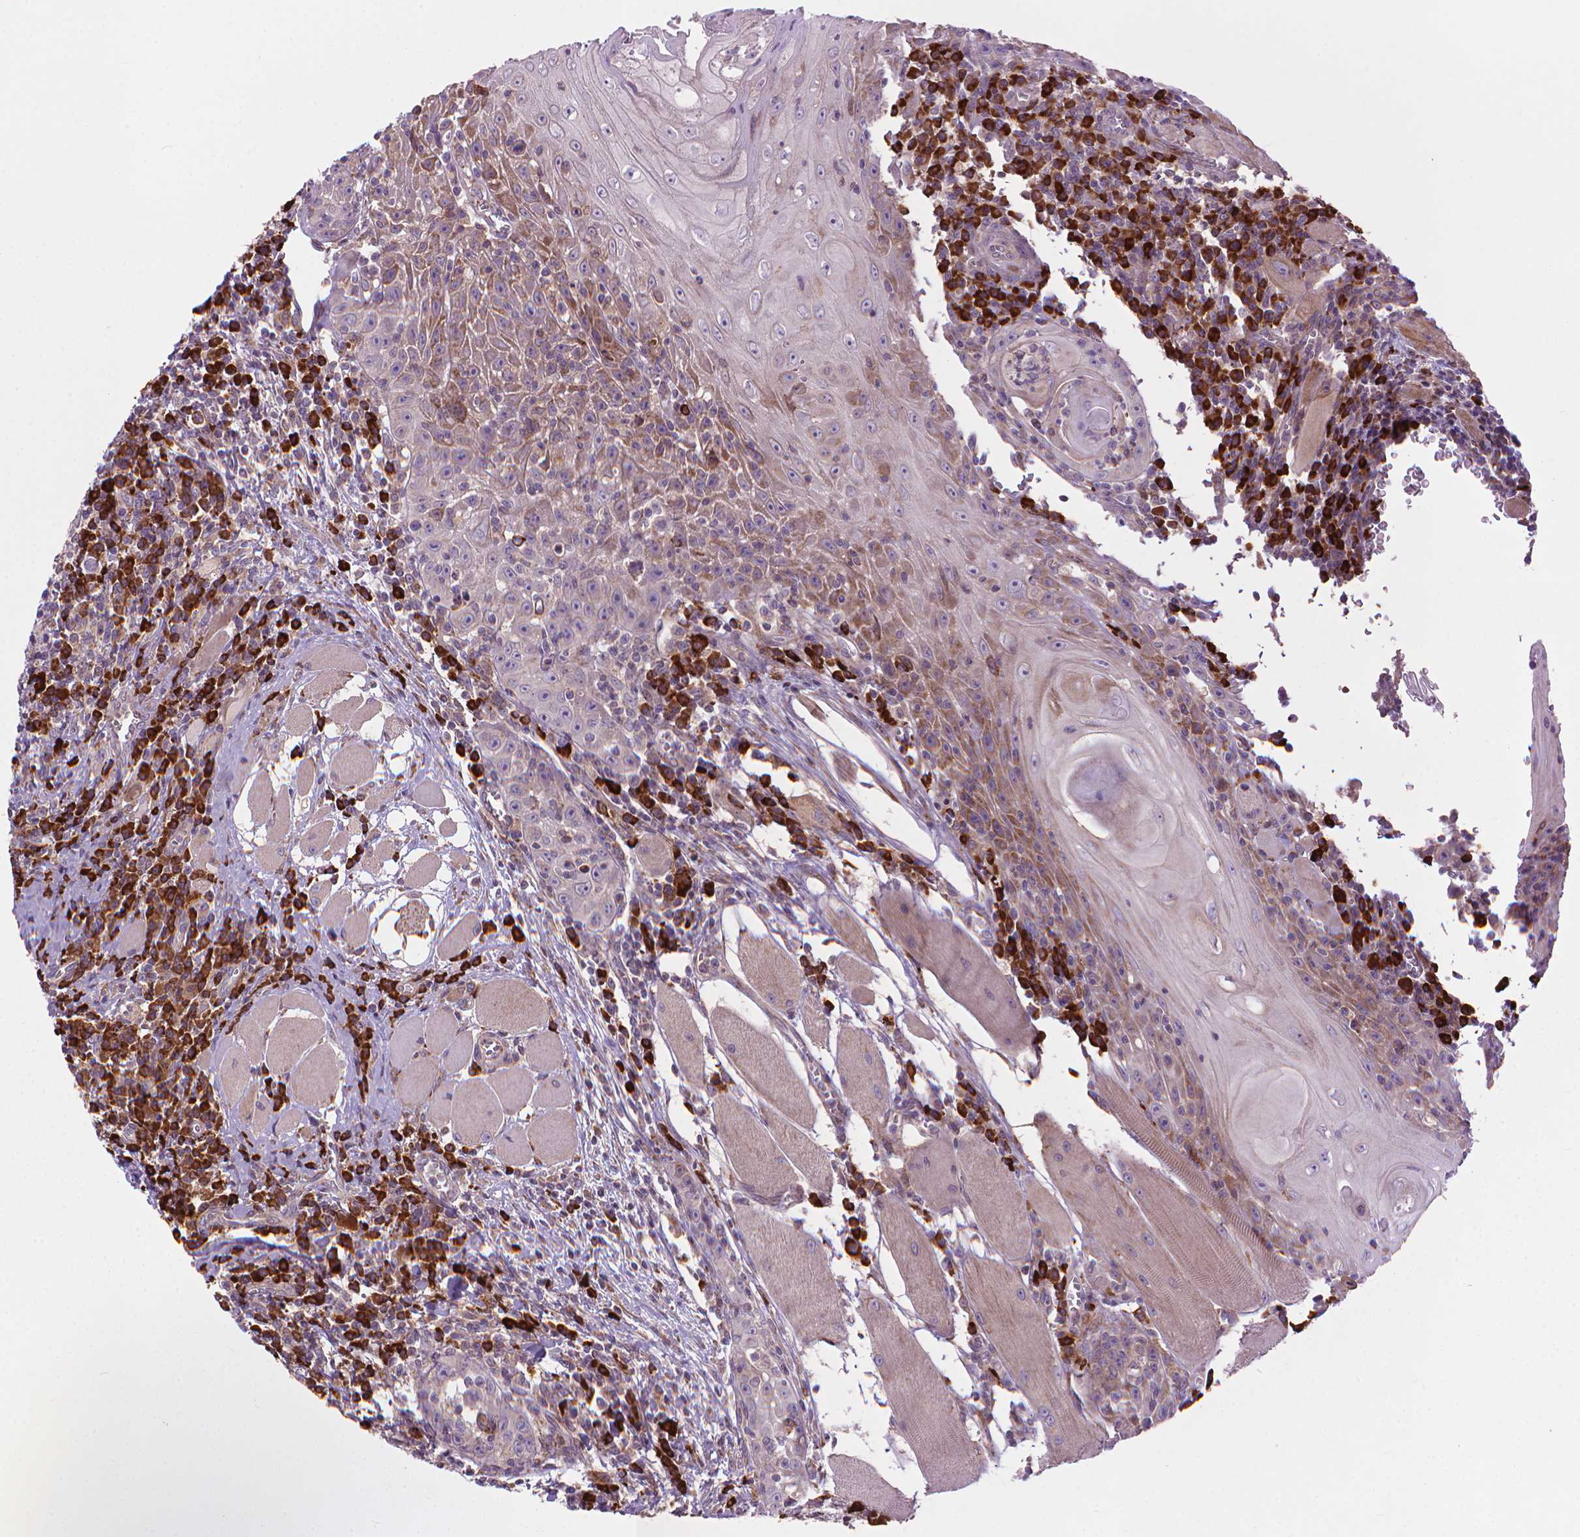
{"staining": {"intensity": "moderate", "quantity": "<25%", "location": "cytoplasmic/membranous"}, "tissue": "head and neck cancer", "cell_type": "Tumor cells", "image_type": "cancer", "snomed": [{"axis": "morphology", "description": "Normal tissue, NOS"}, {"axis": "morphology", "description": "Squamous cell carcinoma, NOS"}, {"axis": "topography", "description": "Oral tissue"}, {"axis": "topography", "description": "Head-Neck"}], "caption": "Moderate cytoplasmic/membranous positivity for a protein is appreciated in approximately <25% of tumor cells of head and neck cancer (squamous cell carcinoma) using immunohistochemistry.", "gene": "MYH14", "patient": {"sex": "male", "age": 52}}